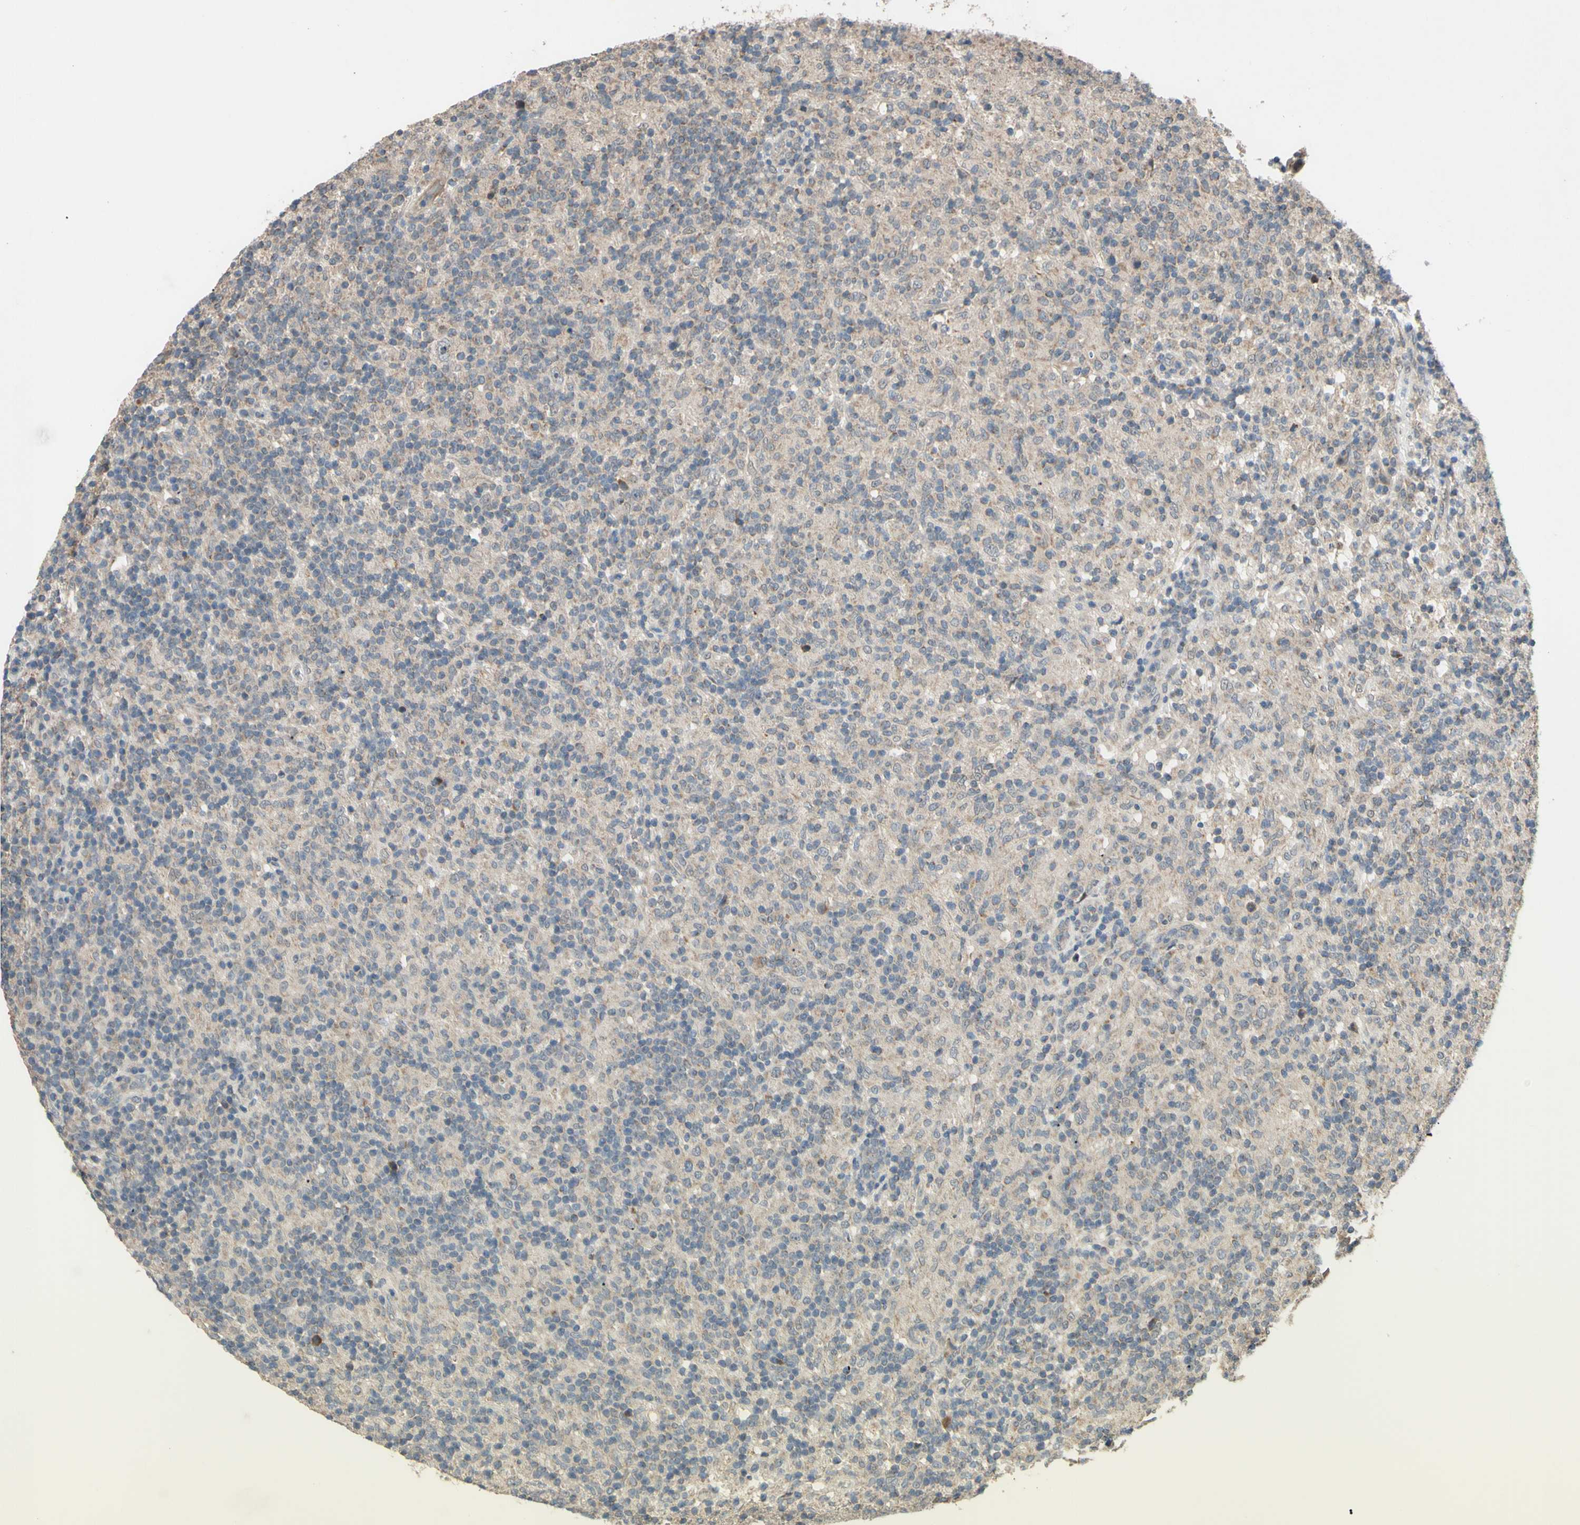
{"staining": {"intensity": "weak", "quantity": ">75%", "location": "cytoplasmic/membranous"}, "tissue": "lymphoma", "cell_type": "Tumor cells", "image_type": "cancer", "snomed": [{"axis": "morphology", "description": "Hodgkin's disease, NOS"}, {"axis": "topography", "description": "Lymph node"}], "caption": "IHC (DAB (3,3'-diaminobenzidine)) staining of lymphoma displays weak cytoplasmic/membranous protein staining in approximately >75% of tumor cells.", "gene": "CD164", "patient": {"sex": "male", "age": 70}}